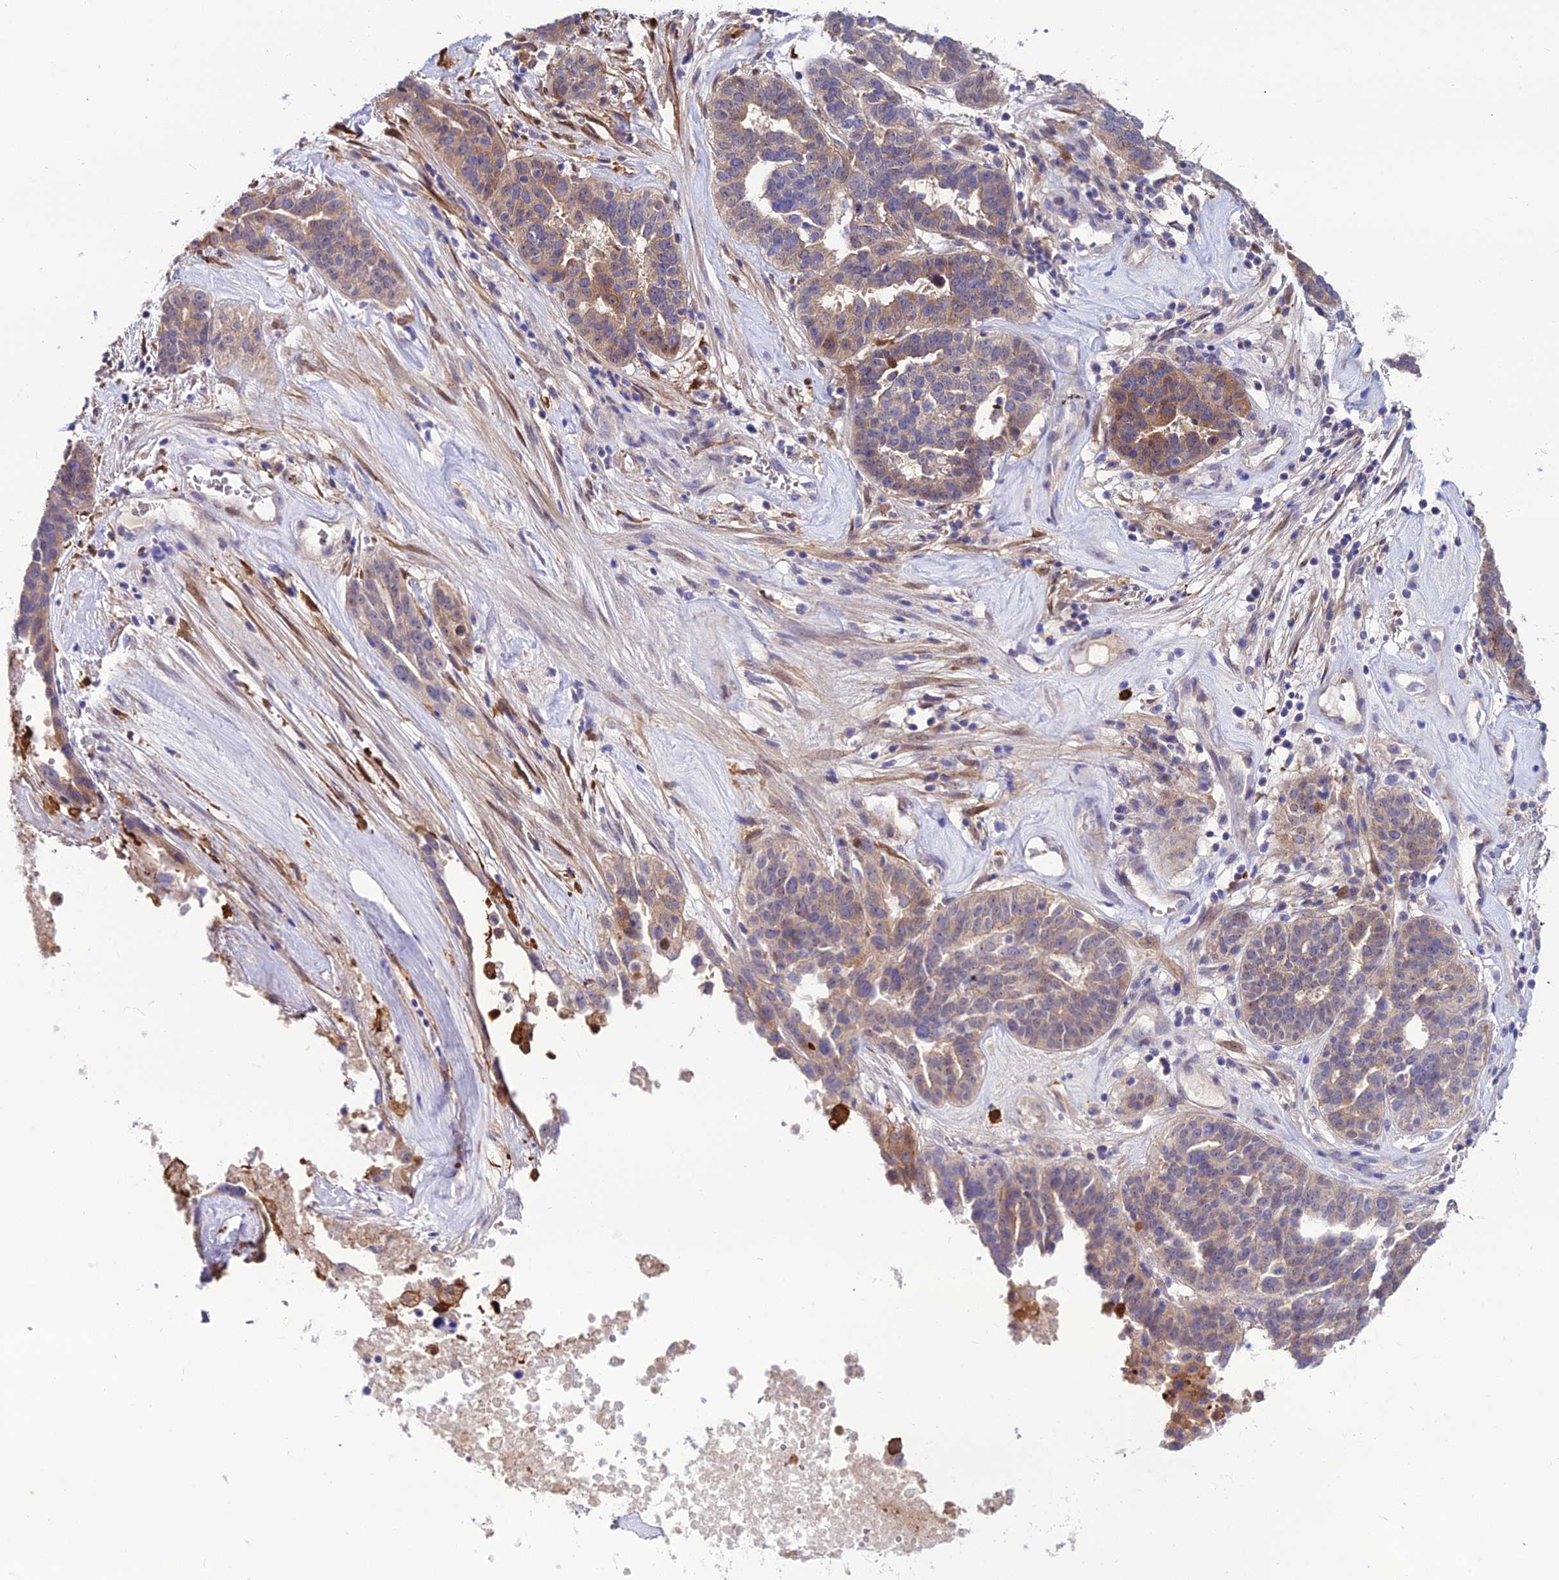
{"staining": {"intensity": "moderate", "quantity": "<25%", "location": "cytoplasmic/membranous"}, "tissue": "ovarian cancer", "cell_type": "Tumor cells", "image_type": "cancer", "snomed": [{"axis": "morphology", "description": "Cystadenocarcinoma, serous, NOS"}, {"axis": "topography", "description": "Ovary"}], "caption": "IHC of human serous cystadenocarcinoma (ovarian) displays low levels of moderate cytoplasmic/membranous staining in about <25% of tumor cells.", "gene": "MB21D2", "patient": {"sex": "female", "age": 59}}